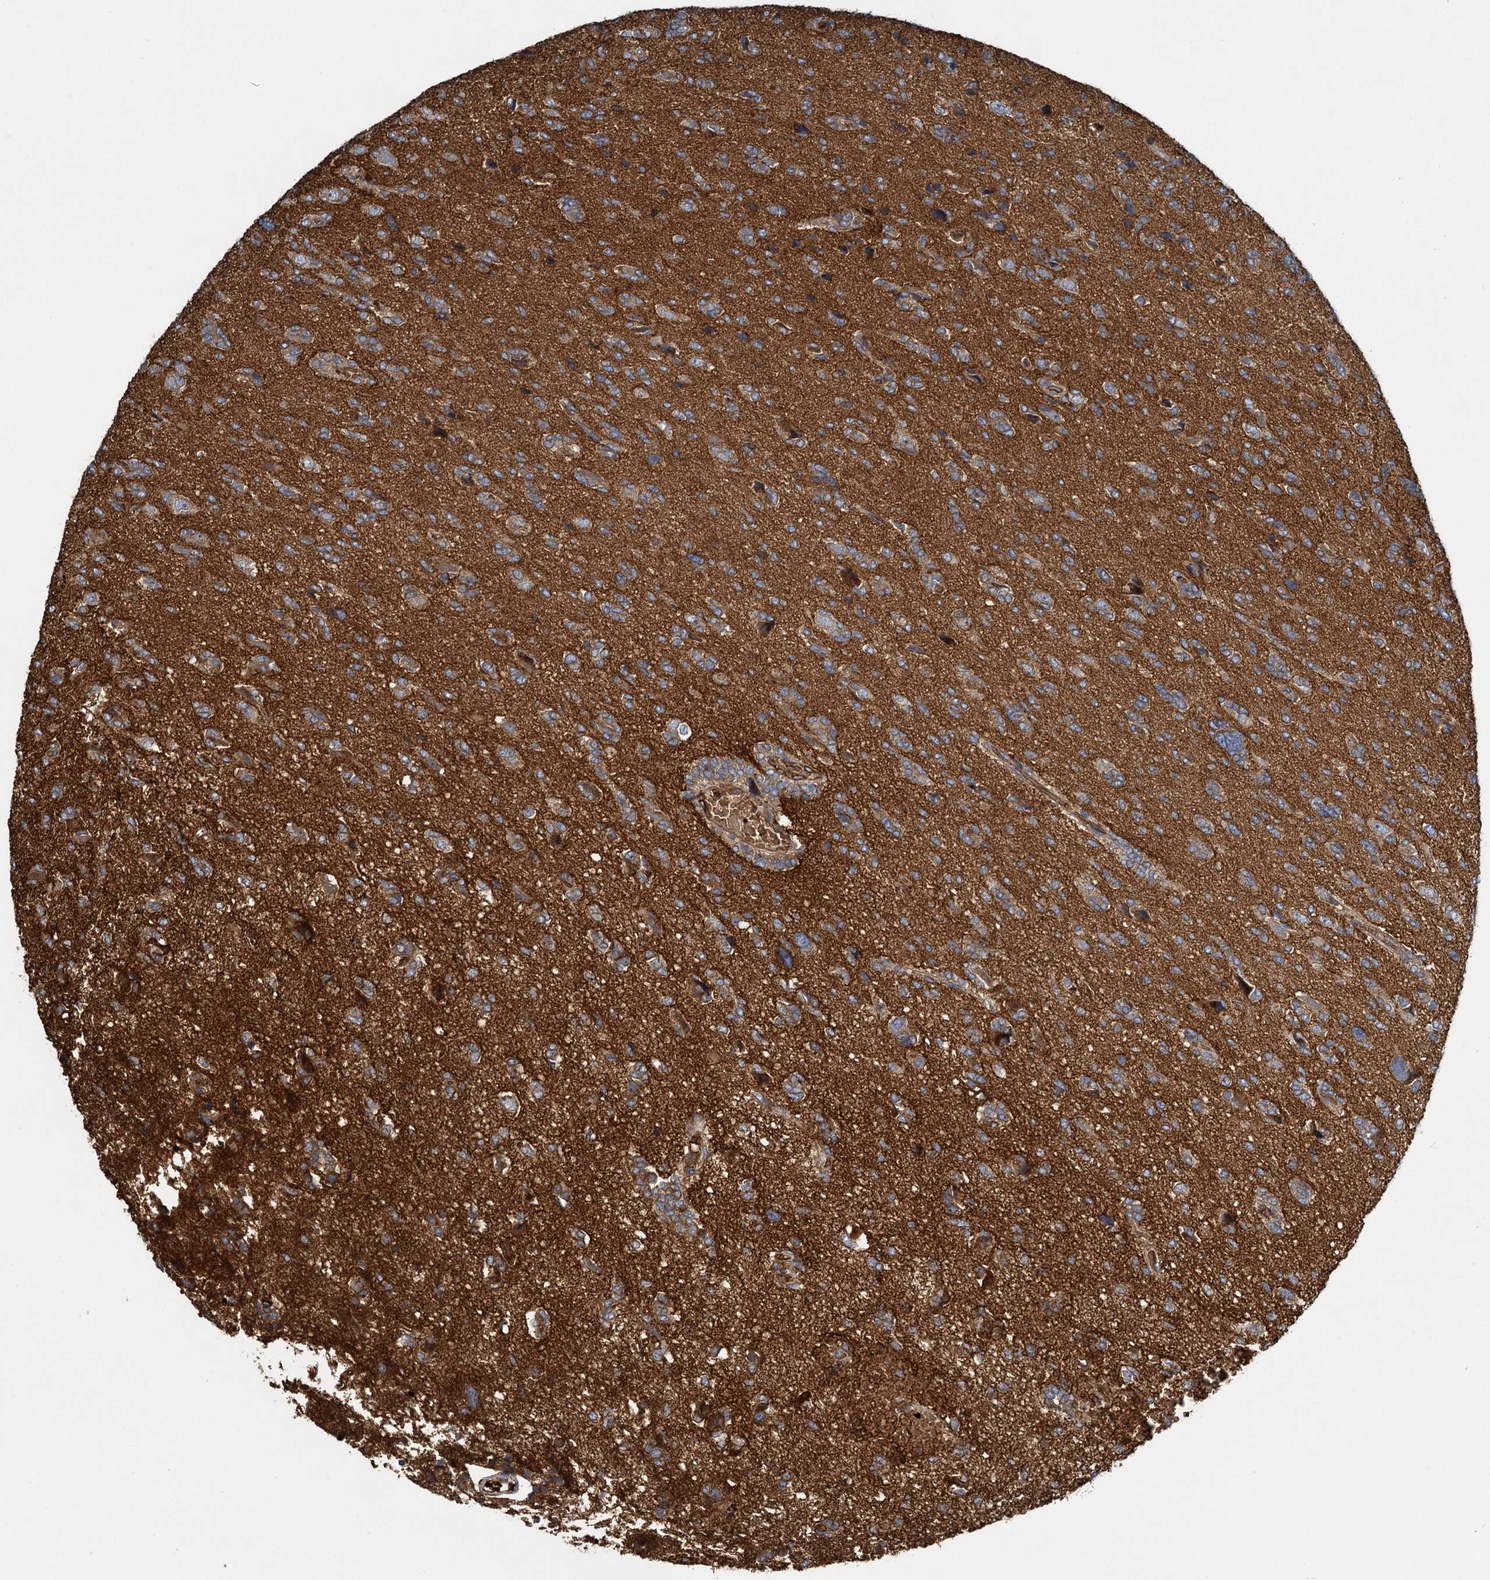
{"staining": {"intensity": "moderate", "quantity": "25%-75%", "location": "cytoplasmic/membranous"}, "tissue": "glioma", "cell_type": "Tumor cells", "image_type": "cancer", "snomed": [{"axis": "morphology", "description": "Glioma, malignant, High grade"}, {"axis": "topography", "description": "Brain"}], "caption": "Immunohistochemical staining of human glioma exhibits medium levels of moderate cytoplasmic/membranous staining in approximately 25%-75% of tumor cells.", "gene": "BCS1L", "patient": {"sex": "female", "age": 59}}